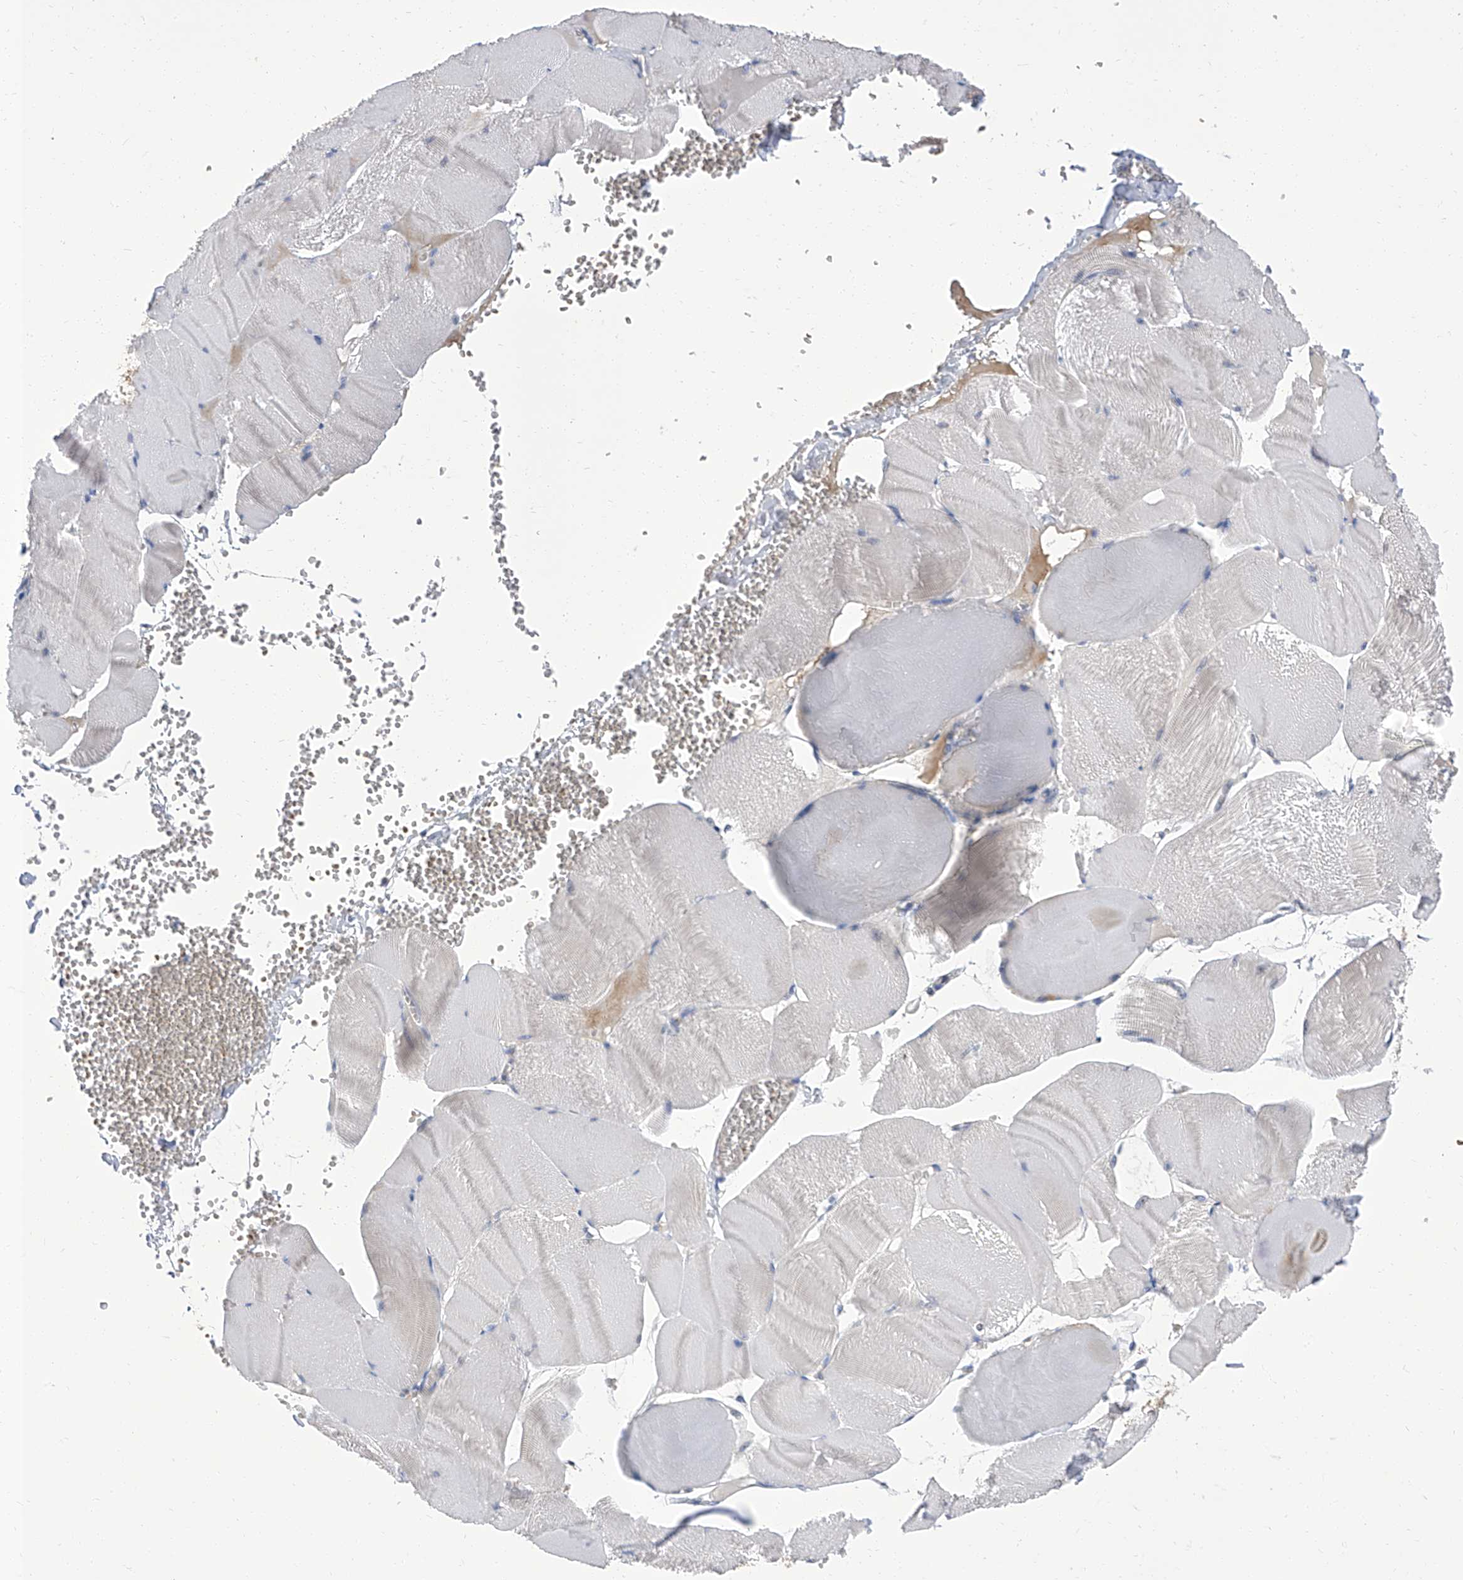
{"staining": {"intensity": "negative", "quantity": "none", "location": "none"}, "tissue": "skeletal muscle", "cell_type": "Myocytes", "image_type": "normal", "snomed": [{"axis": "morphology", "description": "Normal tissue, NOS"}, {"axis": "morphology", "description": "Basal cell carcinoma"}, {"axis": "topography", "description": "Skeletal muscle"}], "caption": "A high-resolution photomicrograph shows IHC staining of unremarkable skeletal muscle, which reveals no significant expression in myocytes. The staining is performed using DAB (3,3'-diaminobenzidine) brown chromogen with nuclei counter-stained in using hematoxylin.", "gene": "PARD3", "patient": {"sex": "female", "age": 64}}